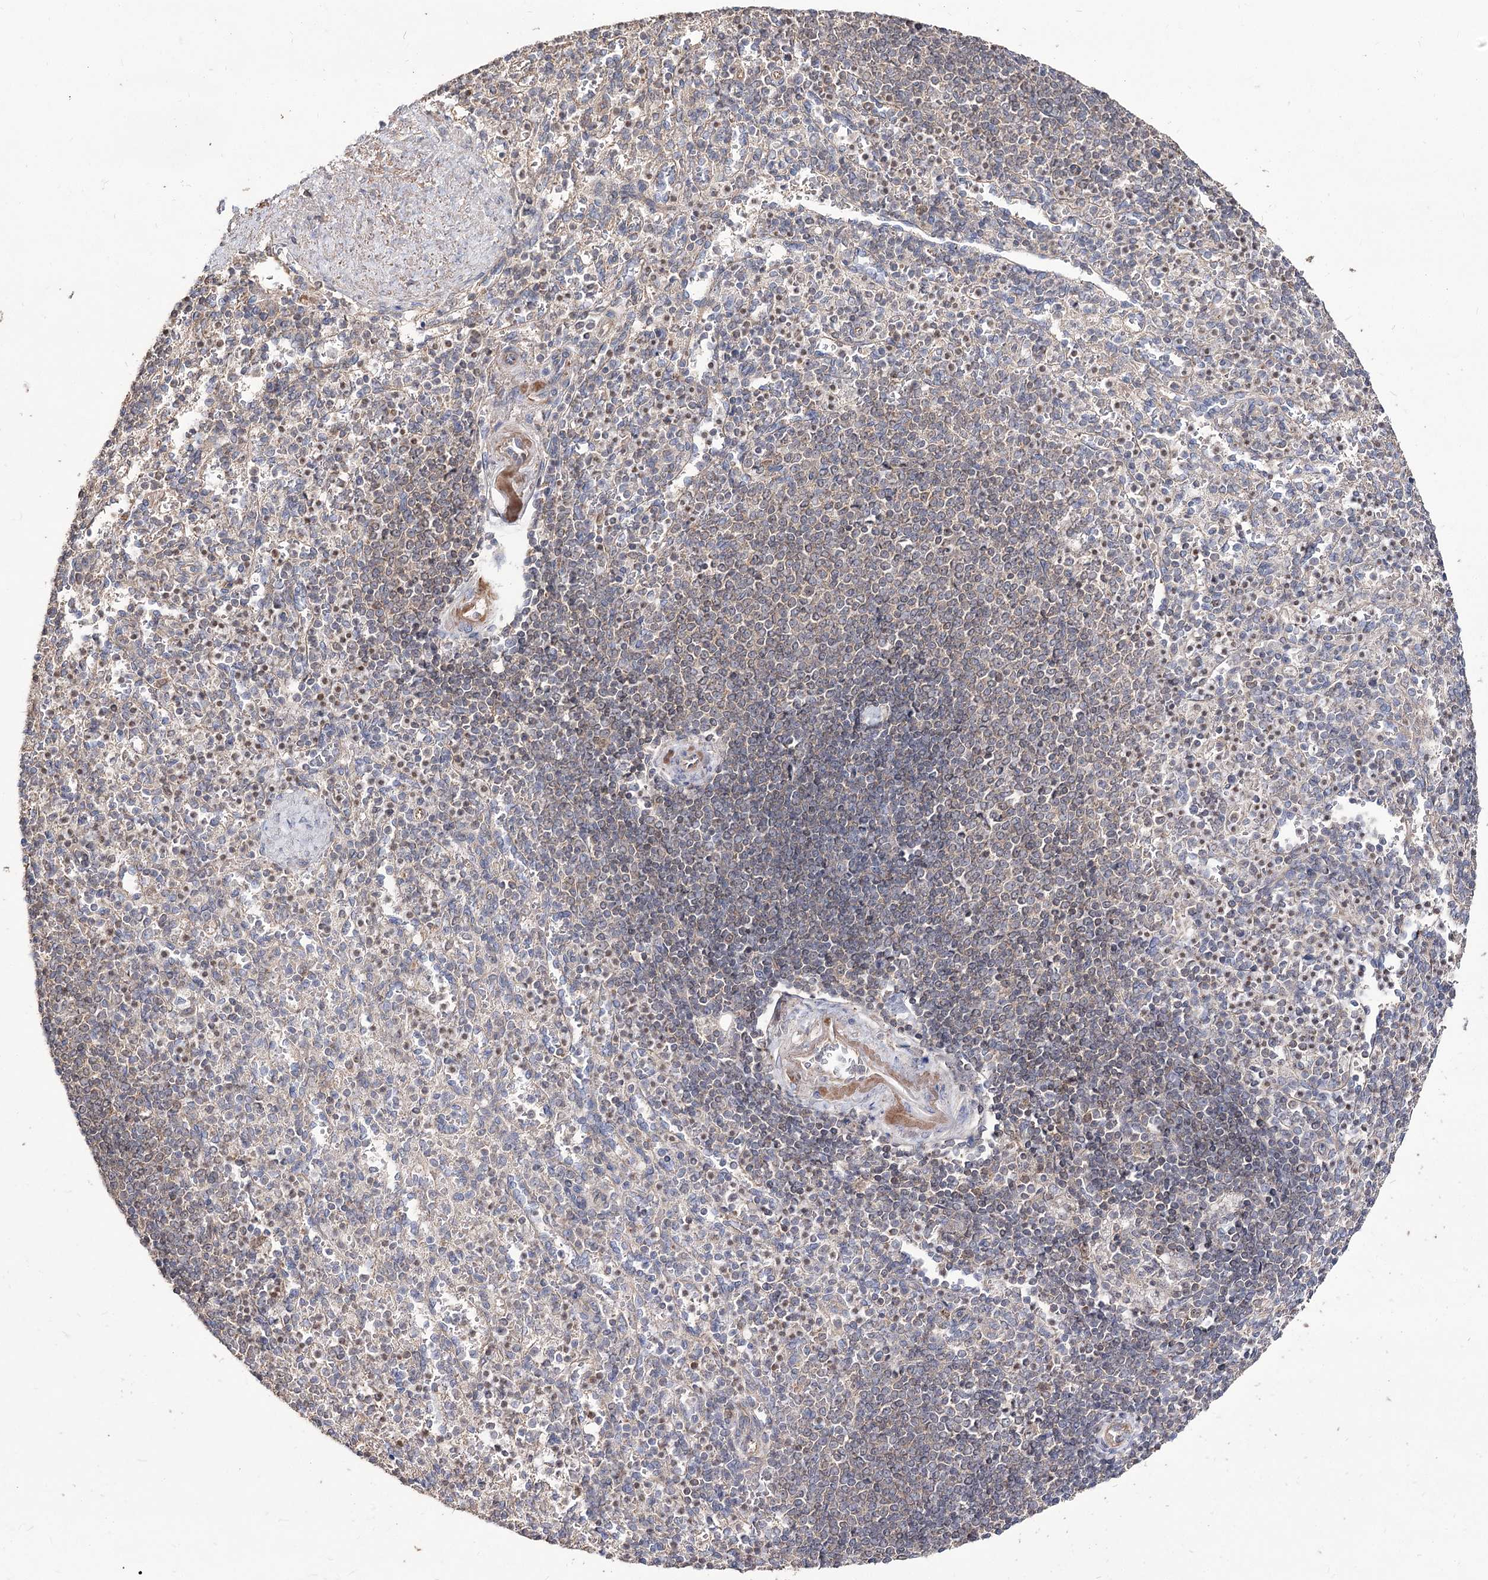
{"staining": {"intensity": "moderate", "quantity": "<25%", "location": "cytoplasmic/membranous"}, "tissue": "spleen", "cell_type": "Cells in red pulp", "image_type": "normal", "snomed": [{"axis": "morphology", "description": "Normal tissue, NOS"}, {"axis": "topography", "description": "Spleen"}], "caption": "A histopathology image showing moderate cytoplasmic/membranous positivity in approximately <25% of cells in red pulp in benign spleen, as visualized by brown immunohistochemical staining.", "gene": "STK17B", "patient": {"sex": "female", "age": 74}}